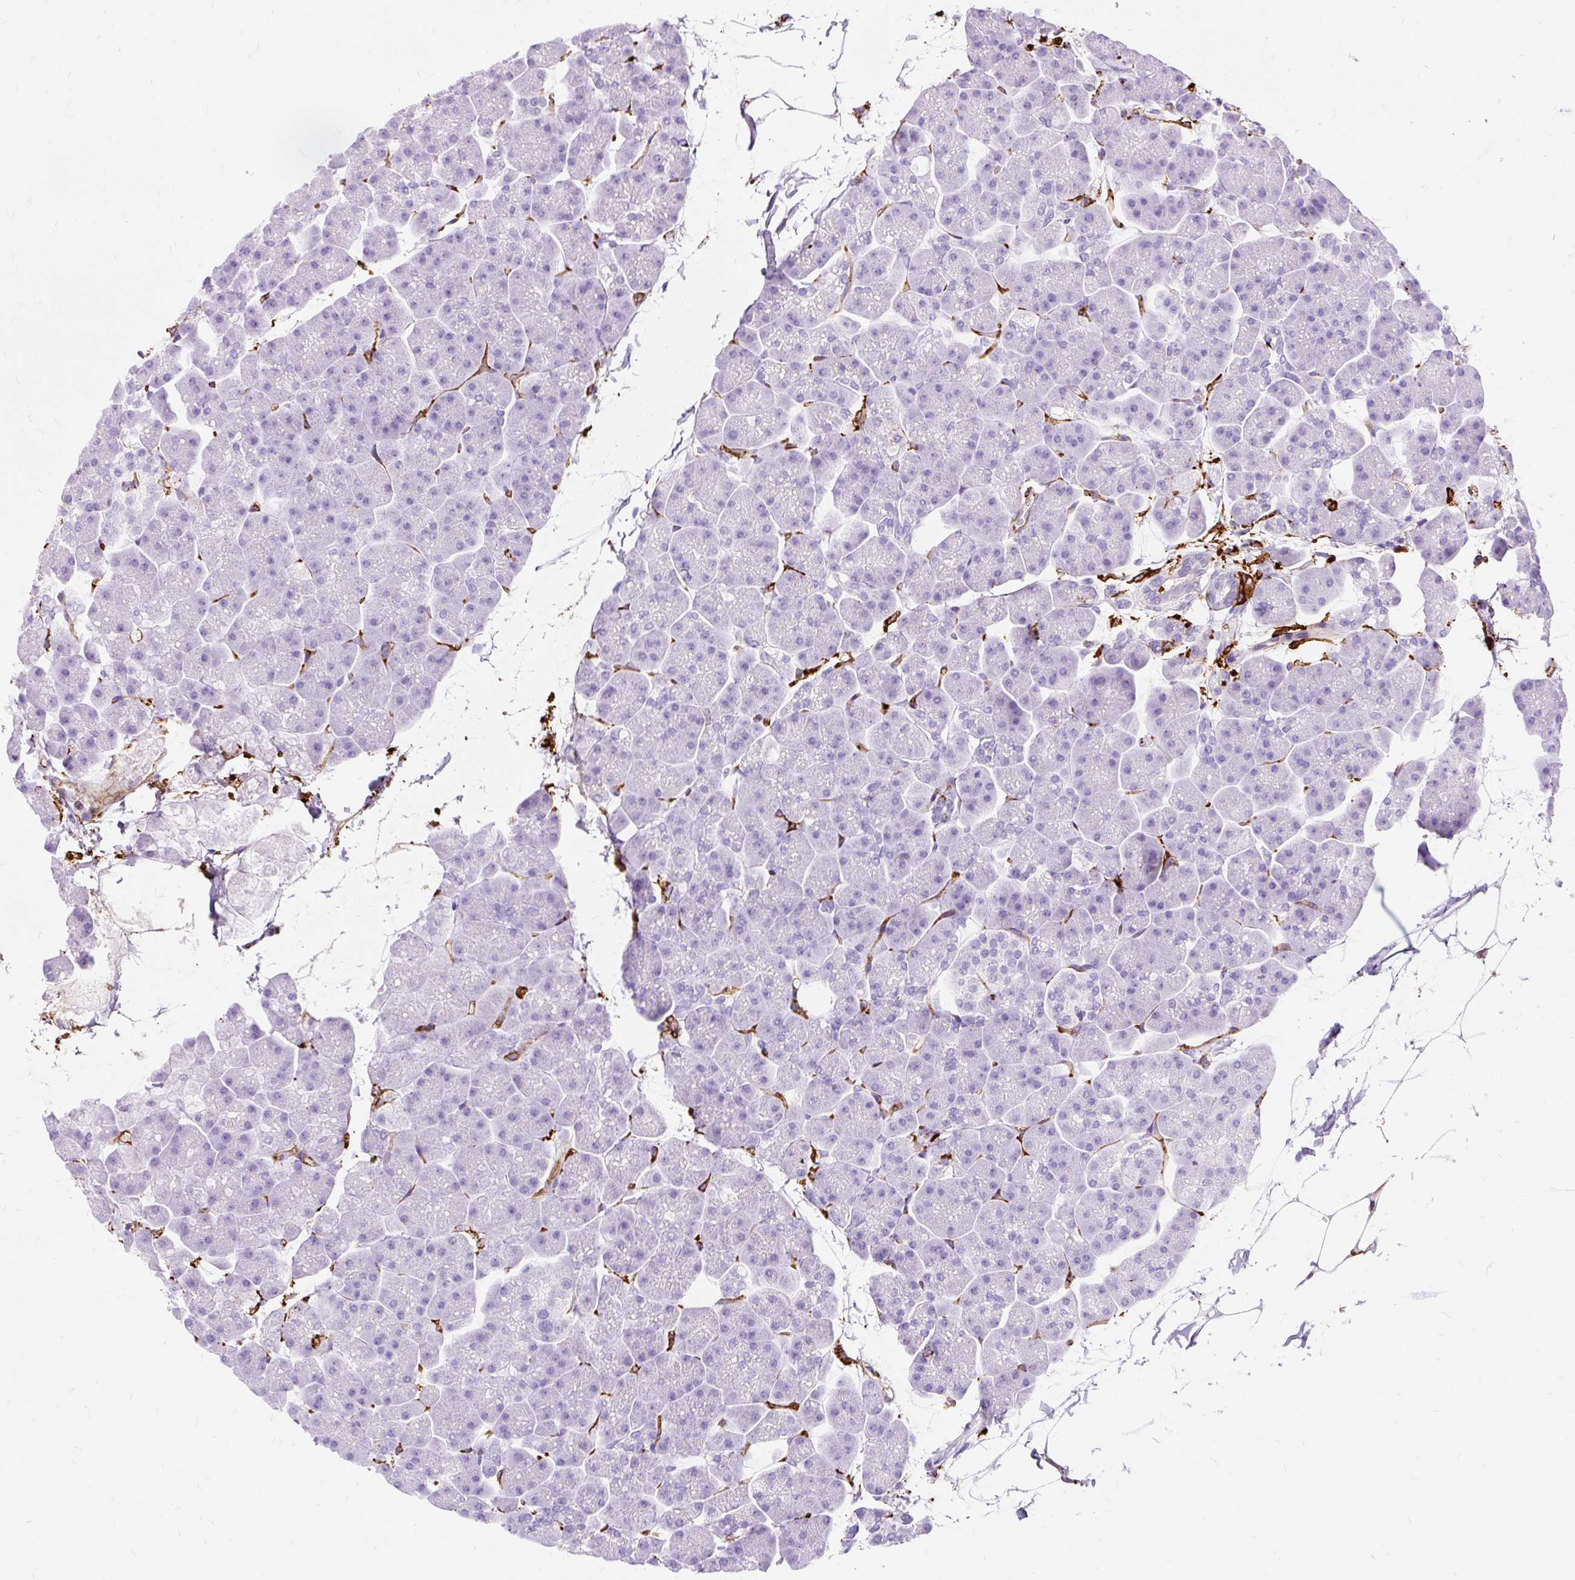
{"staining": {"intensity": "negative", "quantity": "none", "location": "none"}, "tissue": "pancreas", "cell_type": "Exocrine glandular cells", "image_type": "normal", "snomed": [{"axis": "morphology", "description": "Normal tissue, NOS"}, {"axis": "topography", "description": "Pancreas"}], "caption": "This is an IHC image of normal pancreas. There is no staining in exocrine glandular cells.", "gene": "HLA", "patient": {"sex": "male", "age": 35}}